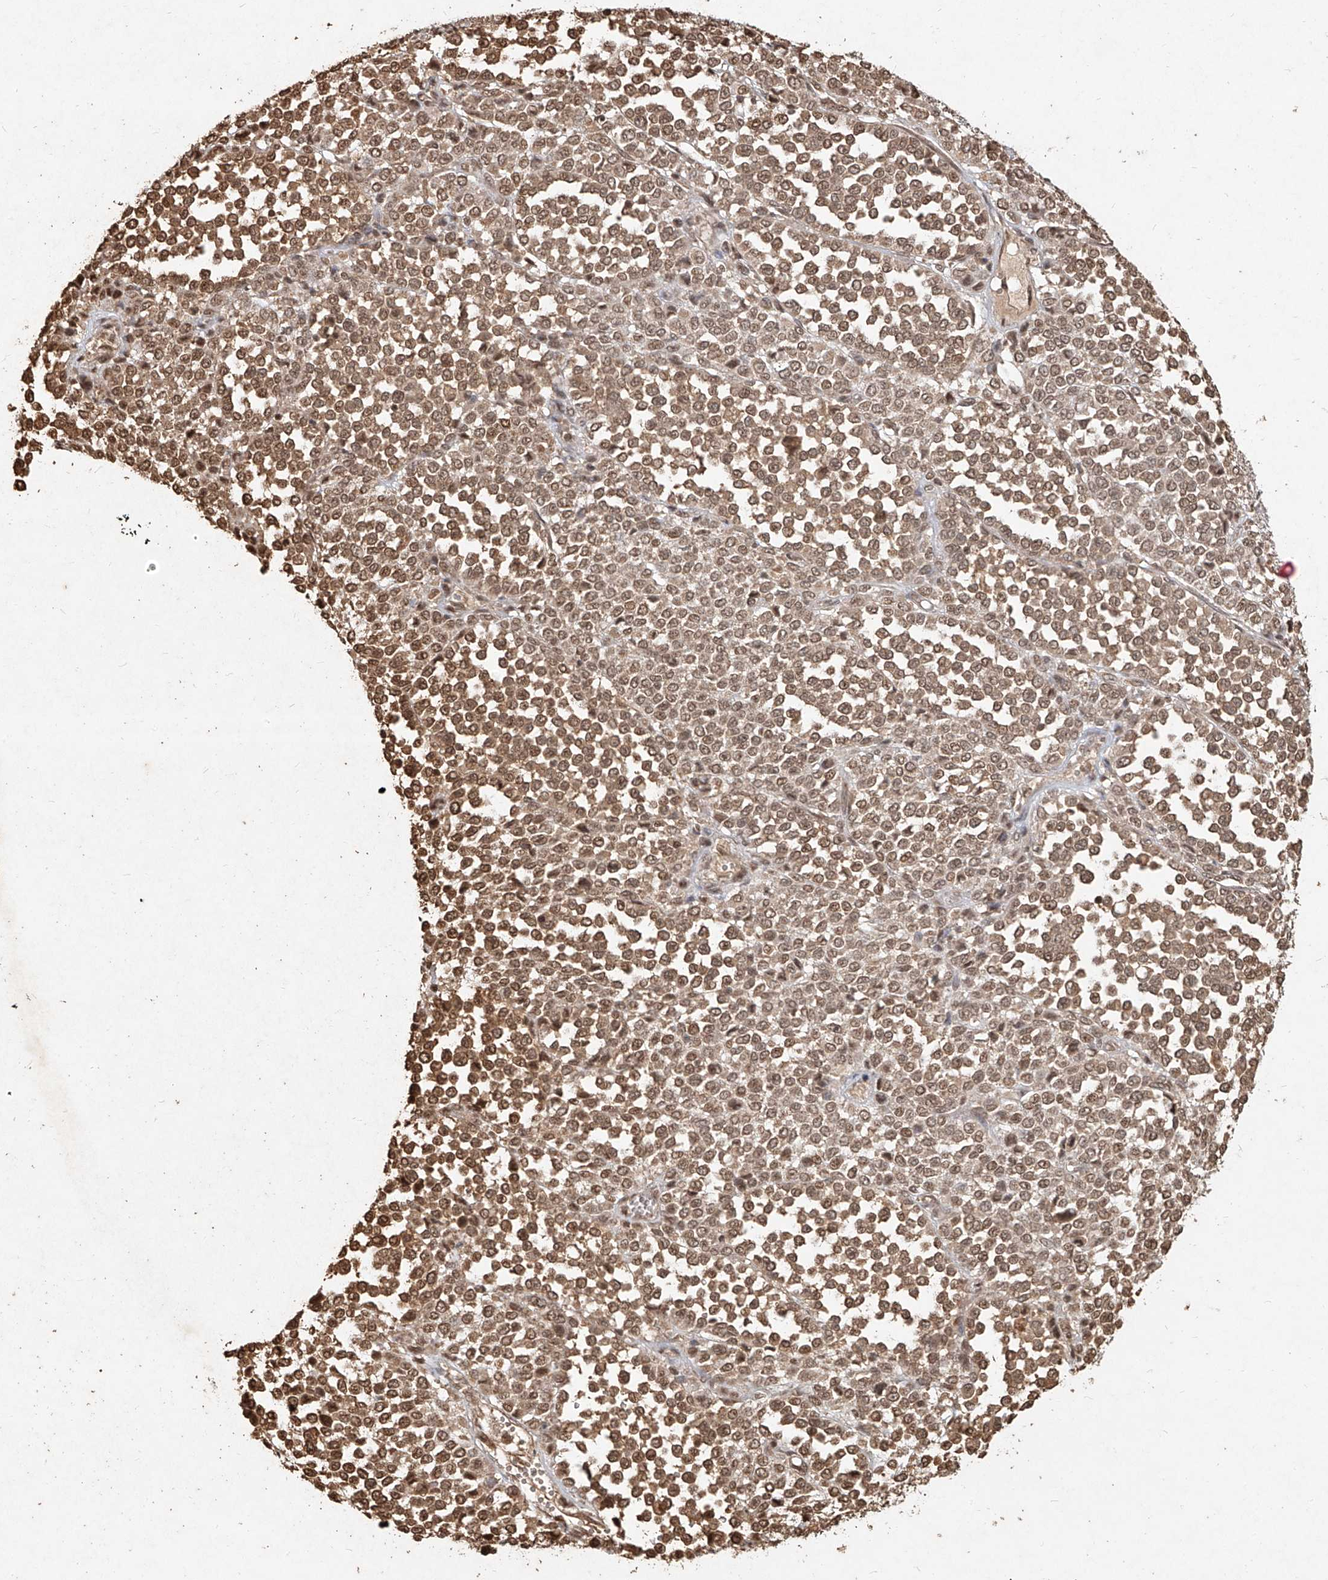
{"staining": {"intensity": "moderate", "quantity": ">75%", "location": "nuclear"}, "tissue": "melanoma", "cell_type": "Tumor cells", "image_type": "cancer", "snomed": [{"axis": "morphology", "description": "Malignant melanoma, Metastatic site"}, {"axis": "topography", "description": "Pancreas"}], "caption": "Immunohistochemical staining of malignant melanoma (metastatic site) displays medium levels of moderate nuclear staining in approximately >75% of tumor cells.", "gene": "UBE2K", "patient": {"sex": "female", "age": 30}}